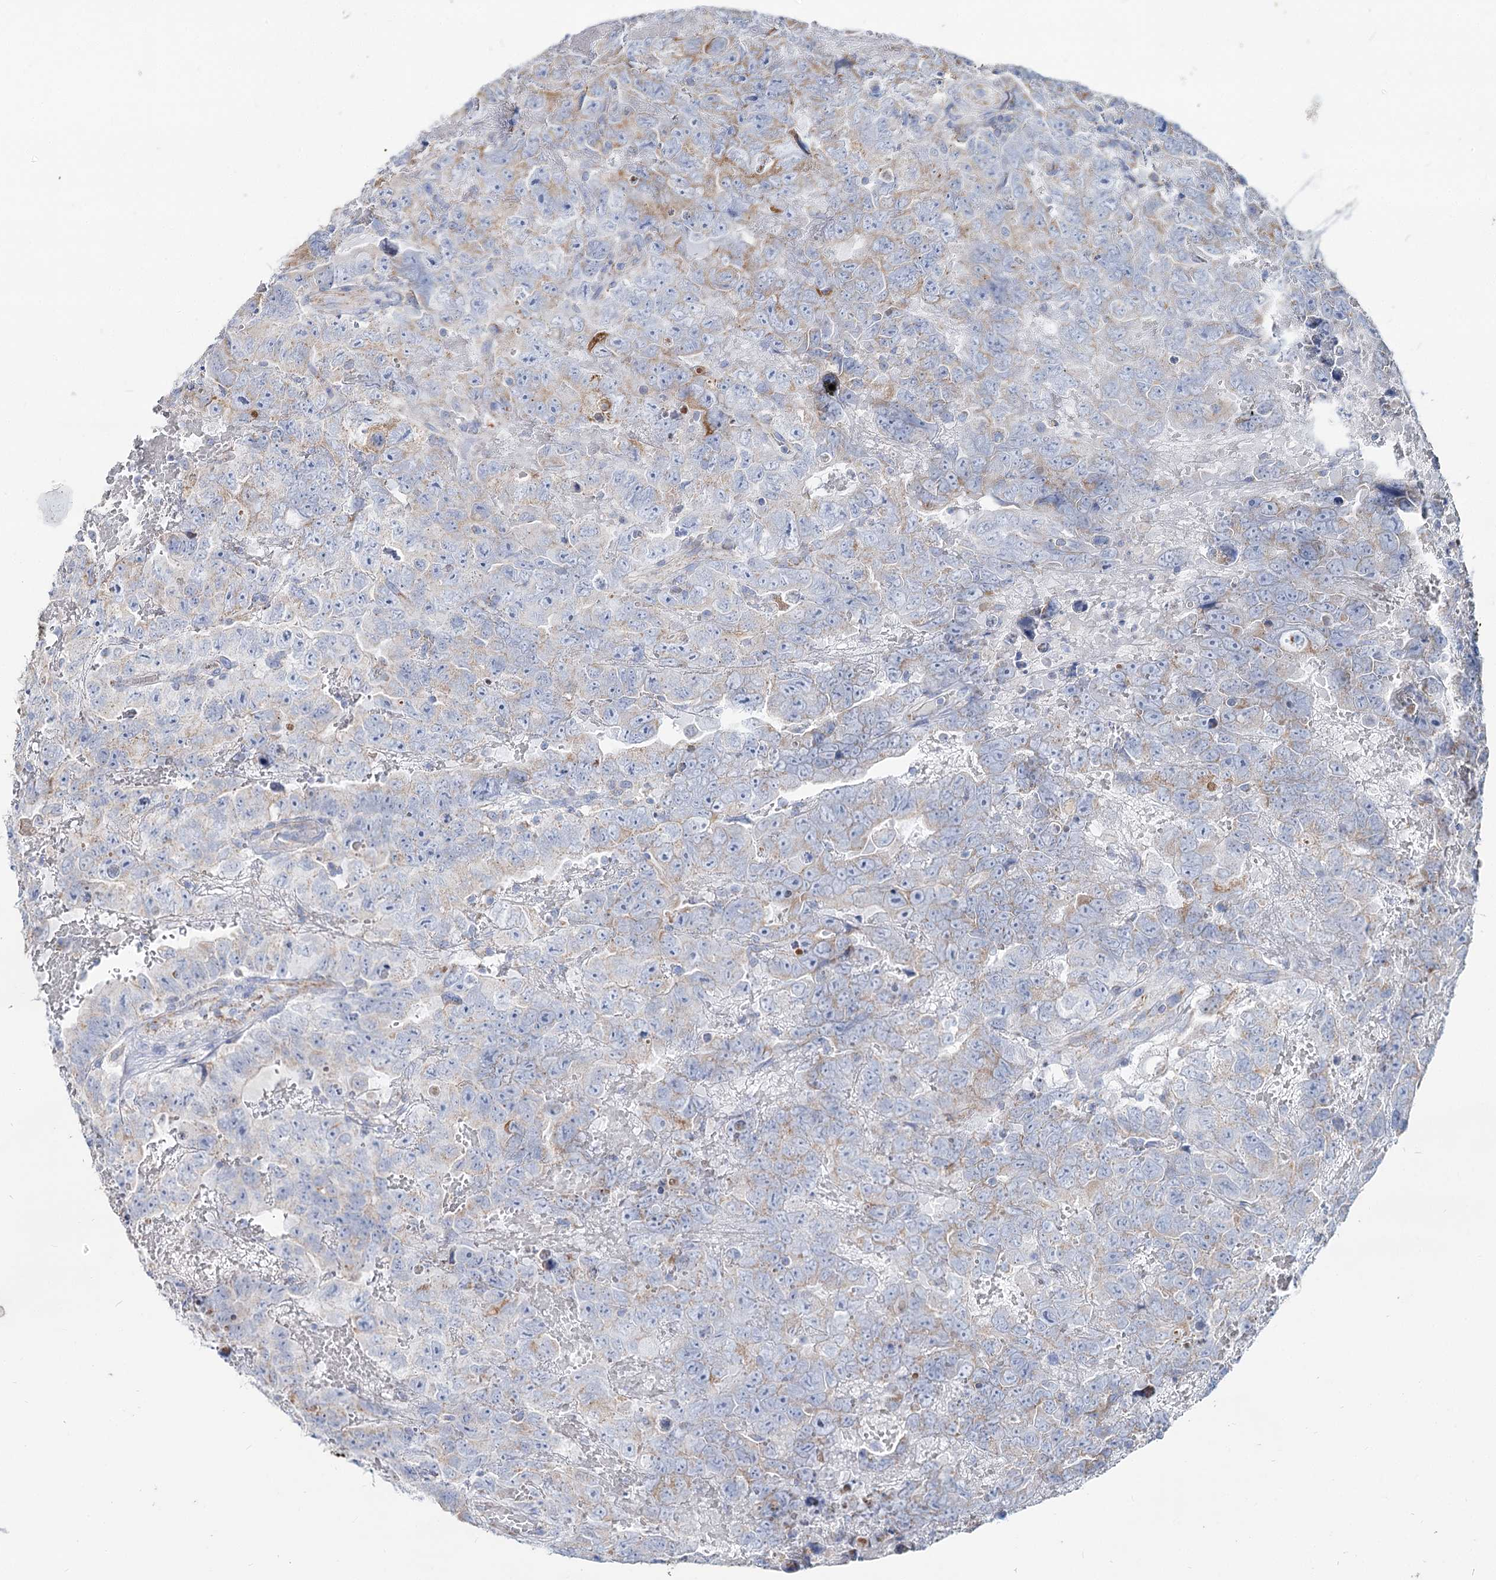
{"staining": {"intensity": "weak", "quantity": "<25%", "location": "cytoplasmic/membranous"}, "tissue": "testis cancer", "cell_type": "Tumor cells", "image_type": "cancer", "snomed": [{"axis": "morphology", "description": "Carcinoma, Embryonal, NOS"}, {"axis": "topography", "description": "Testis"}], "caption": "This is an immunohistochemistry (IHC) micrograph of testis cancer. There is no staining in tumor cells.", "gene": "MCCC2", "patient": {"sex": "male", "age": 45}}